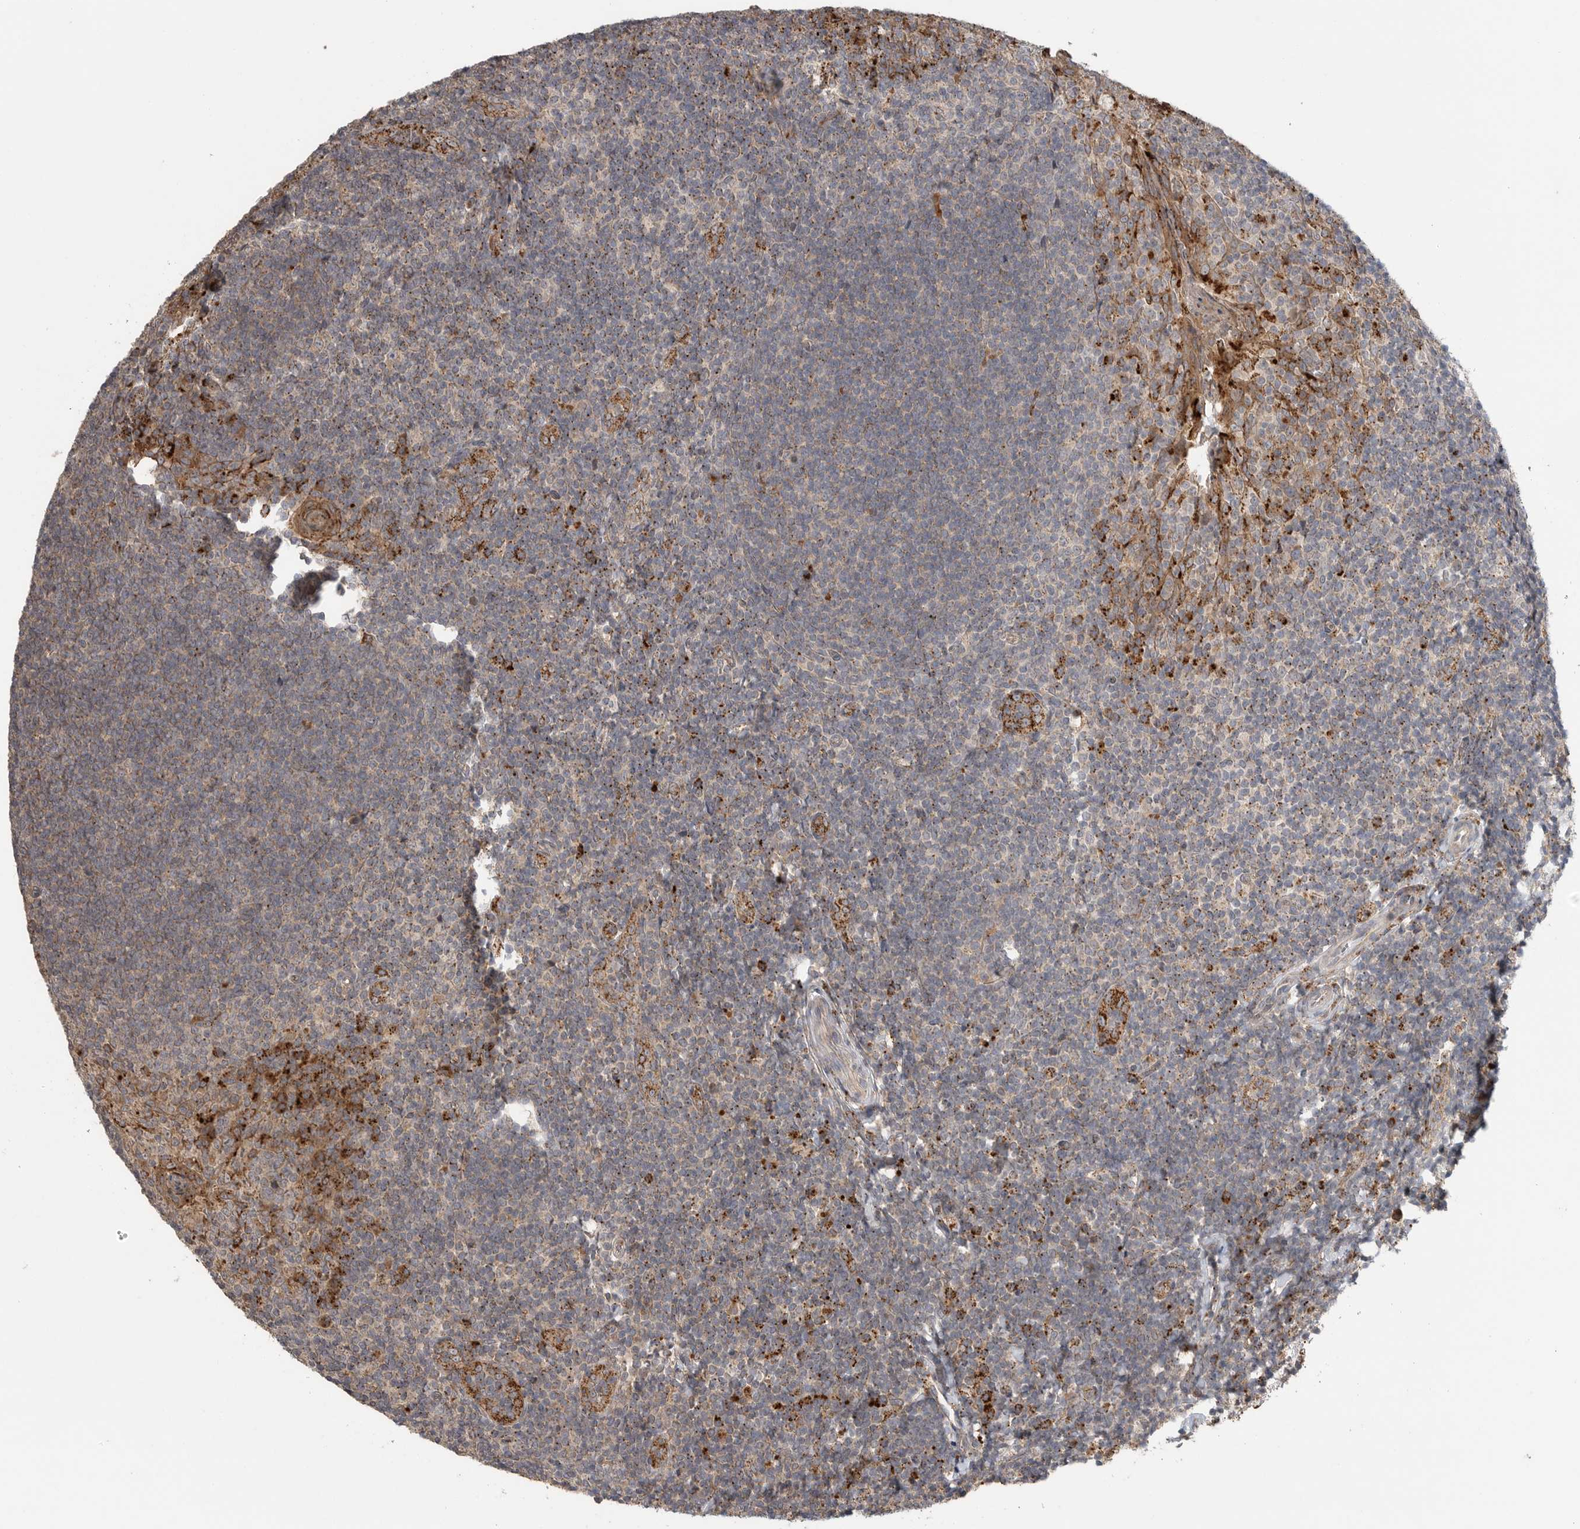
{"staining": {"intensity": "moderate", "quantity": ">75%", "location": "cytoplasmic/membranous"}, "tissue": "tonsil", "cell_type": "Germinal center cells", "image_type": "normal", "snomed": [{"axis": "morphology", "description": "Normal tissue, NOS"}, {"axis": "topography", "description": "Tonsil"}], "caption": "DAB (3,3'-diaminobenzidine) immunohistochemical staining of benign human tonsil displays moderate cytoplasmic/membranous protein positivity in about >75% of germinal center cells.", "gene": "GALNS", "patient": {"sex": "male", "age": 27}}